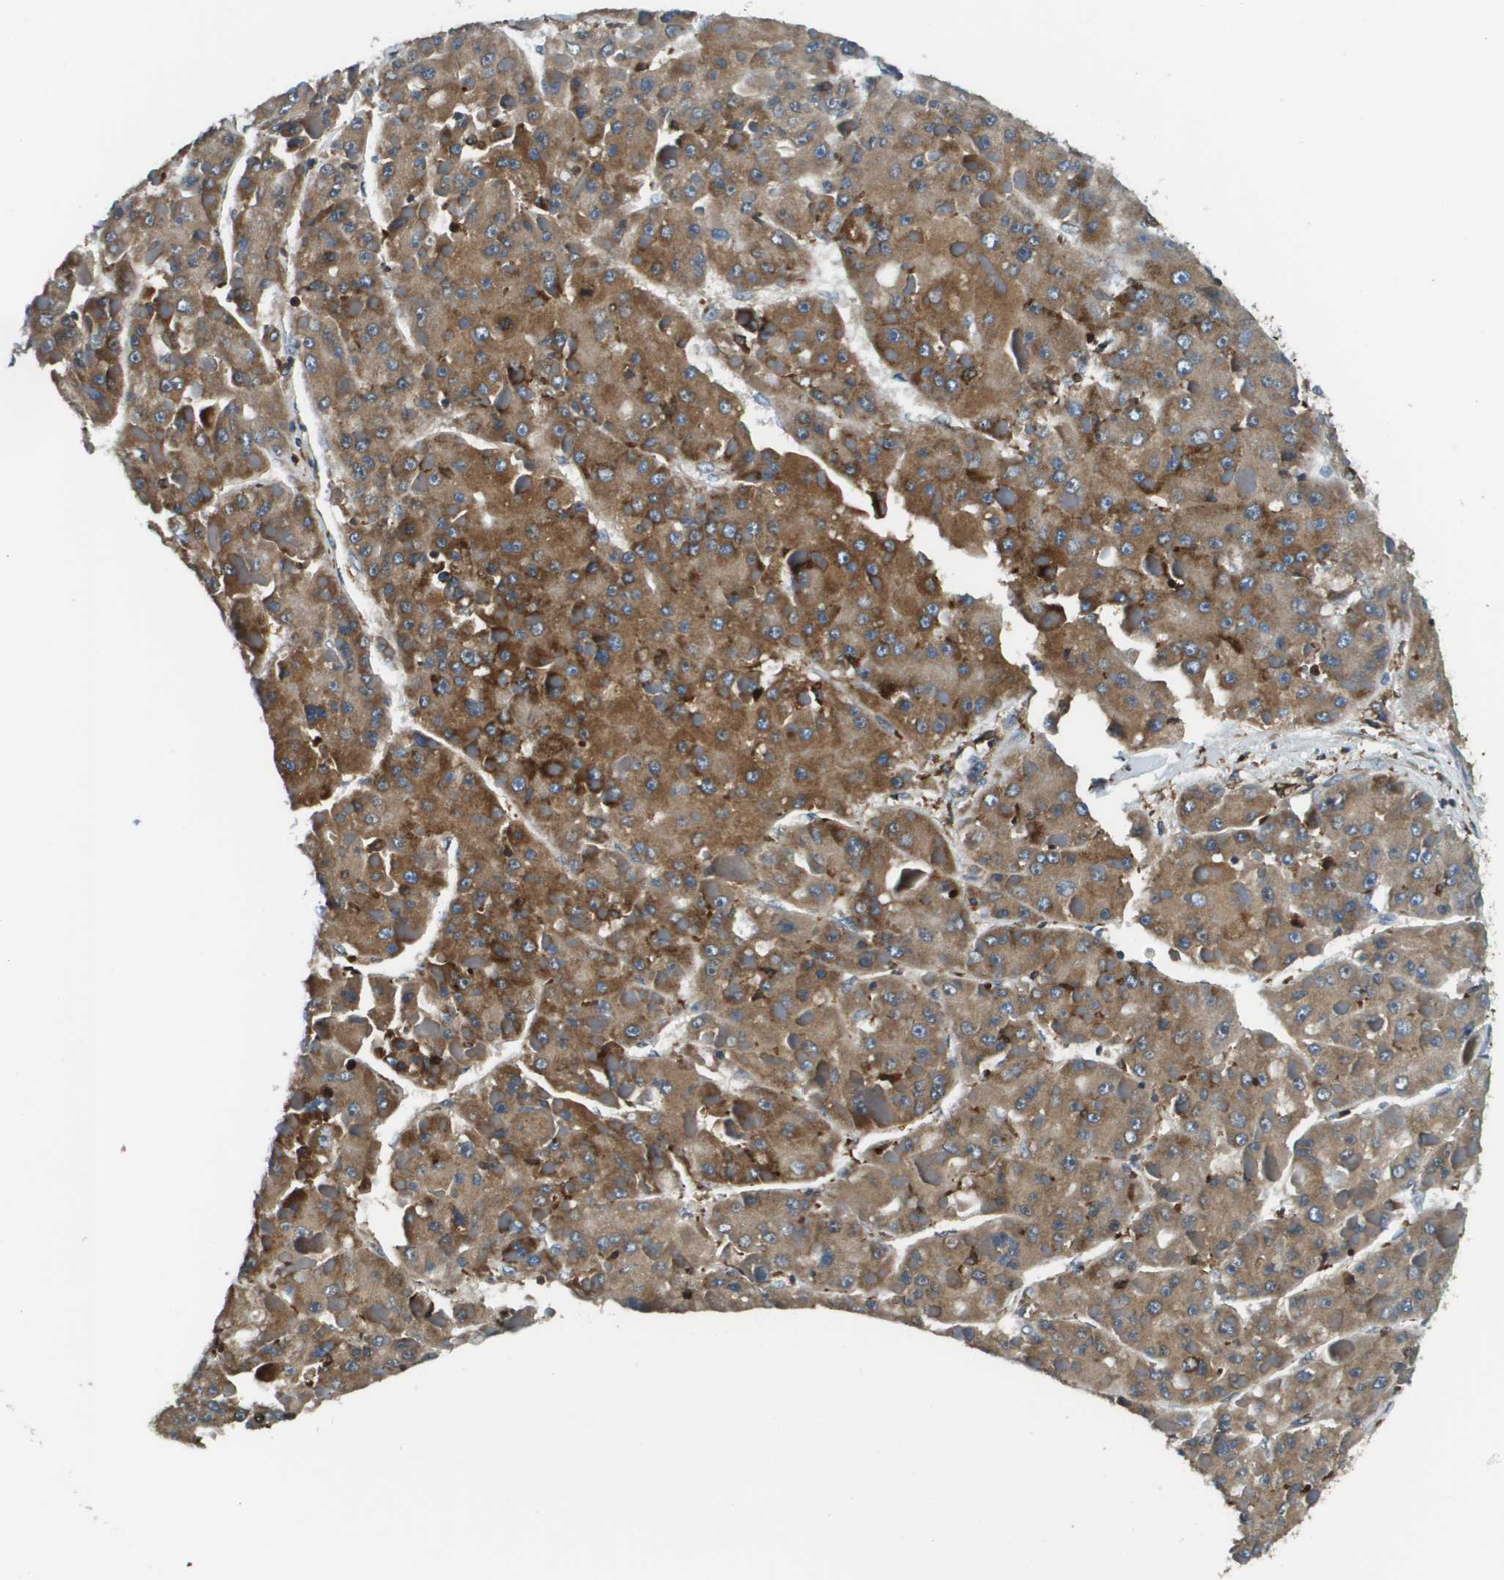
{"staining": {"intensity": "moderate", "quantity": ">75%", "location": "cytoplasmic/membranous"}, "tissue": "liver cancer", "cell_type": "Tumor cells", "image_type": "cancer", "snomed": [{"axis": "morphology", "description": "Carcinoma, Hepatocellular, NOS"}, {"axis": "topography", "description": "Liver"}], "caption": "This image exhibits immunohistochemistry (IHC) staining of human liver hepatocellular carcinoma, with medium moderate cytoplasmic/membranous positivity in about >75% of tumor cells.", "gene": "CNPY3", "patient": {"sex": "female", "age": 73}}